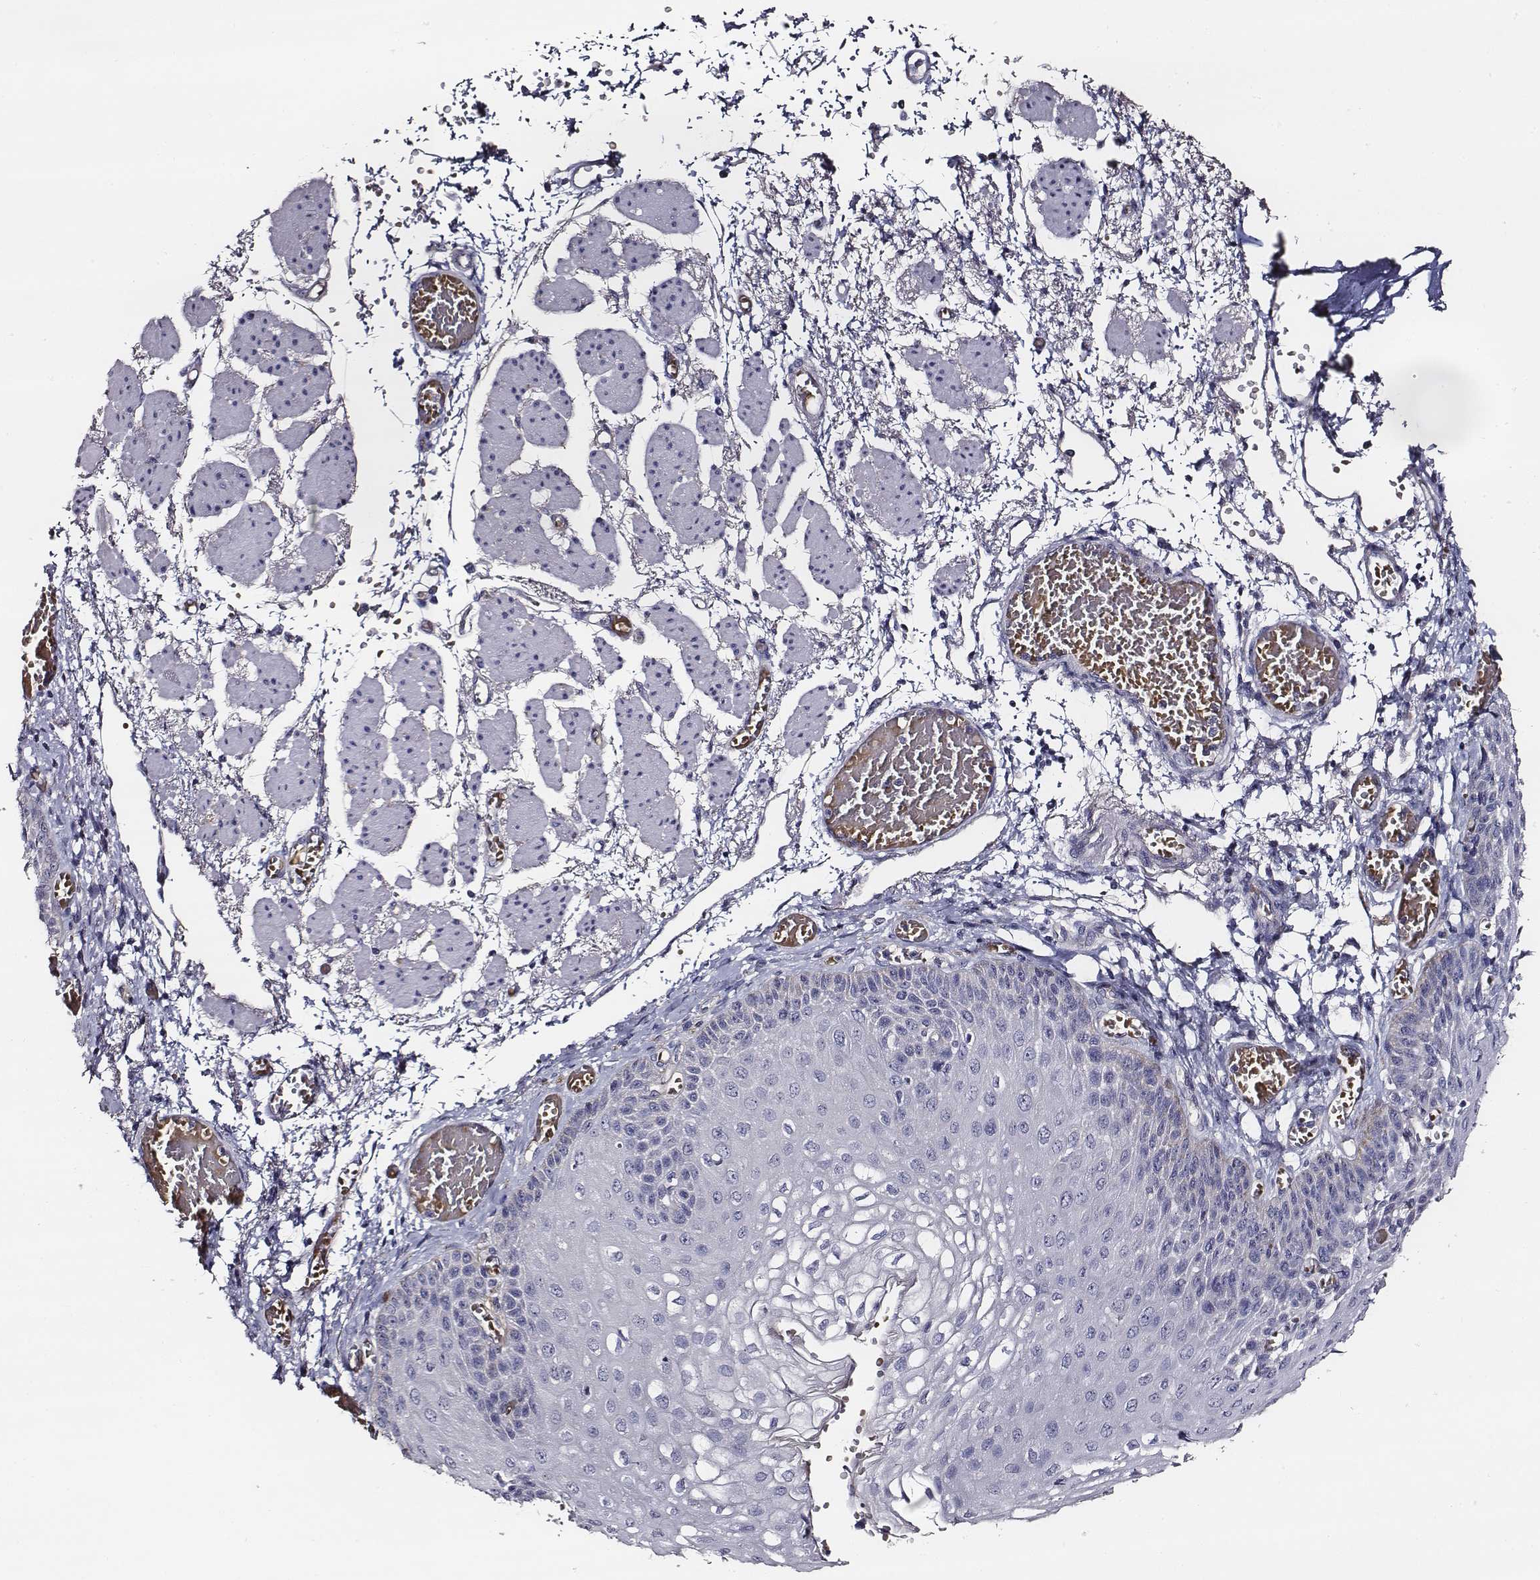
{"staining": {"intensity": "negative", "quantity": "none", "location": "none"}, "tissue": "esophagus", "cell_type": "Squamous epithelial cells", "image_type": "normal", "snomed": [{"axis": "morphology", "description": "Normal tissue, NOS"}, {"axis": "morphology", "description": "Adenocarcinoma, NOS"}, {"axis": "topography", "description": "Esophagus"}], "caption": "Squamous epithelial cells show no significant positivity in normal esophagus.", "gene": "AADAT", "patient": {"sex": "male", "age": 81}}